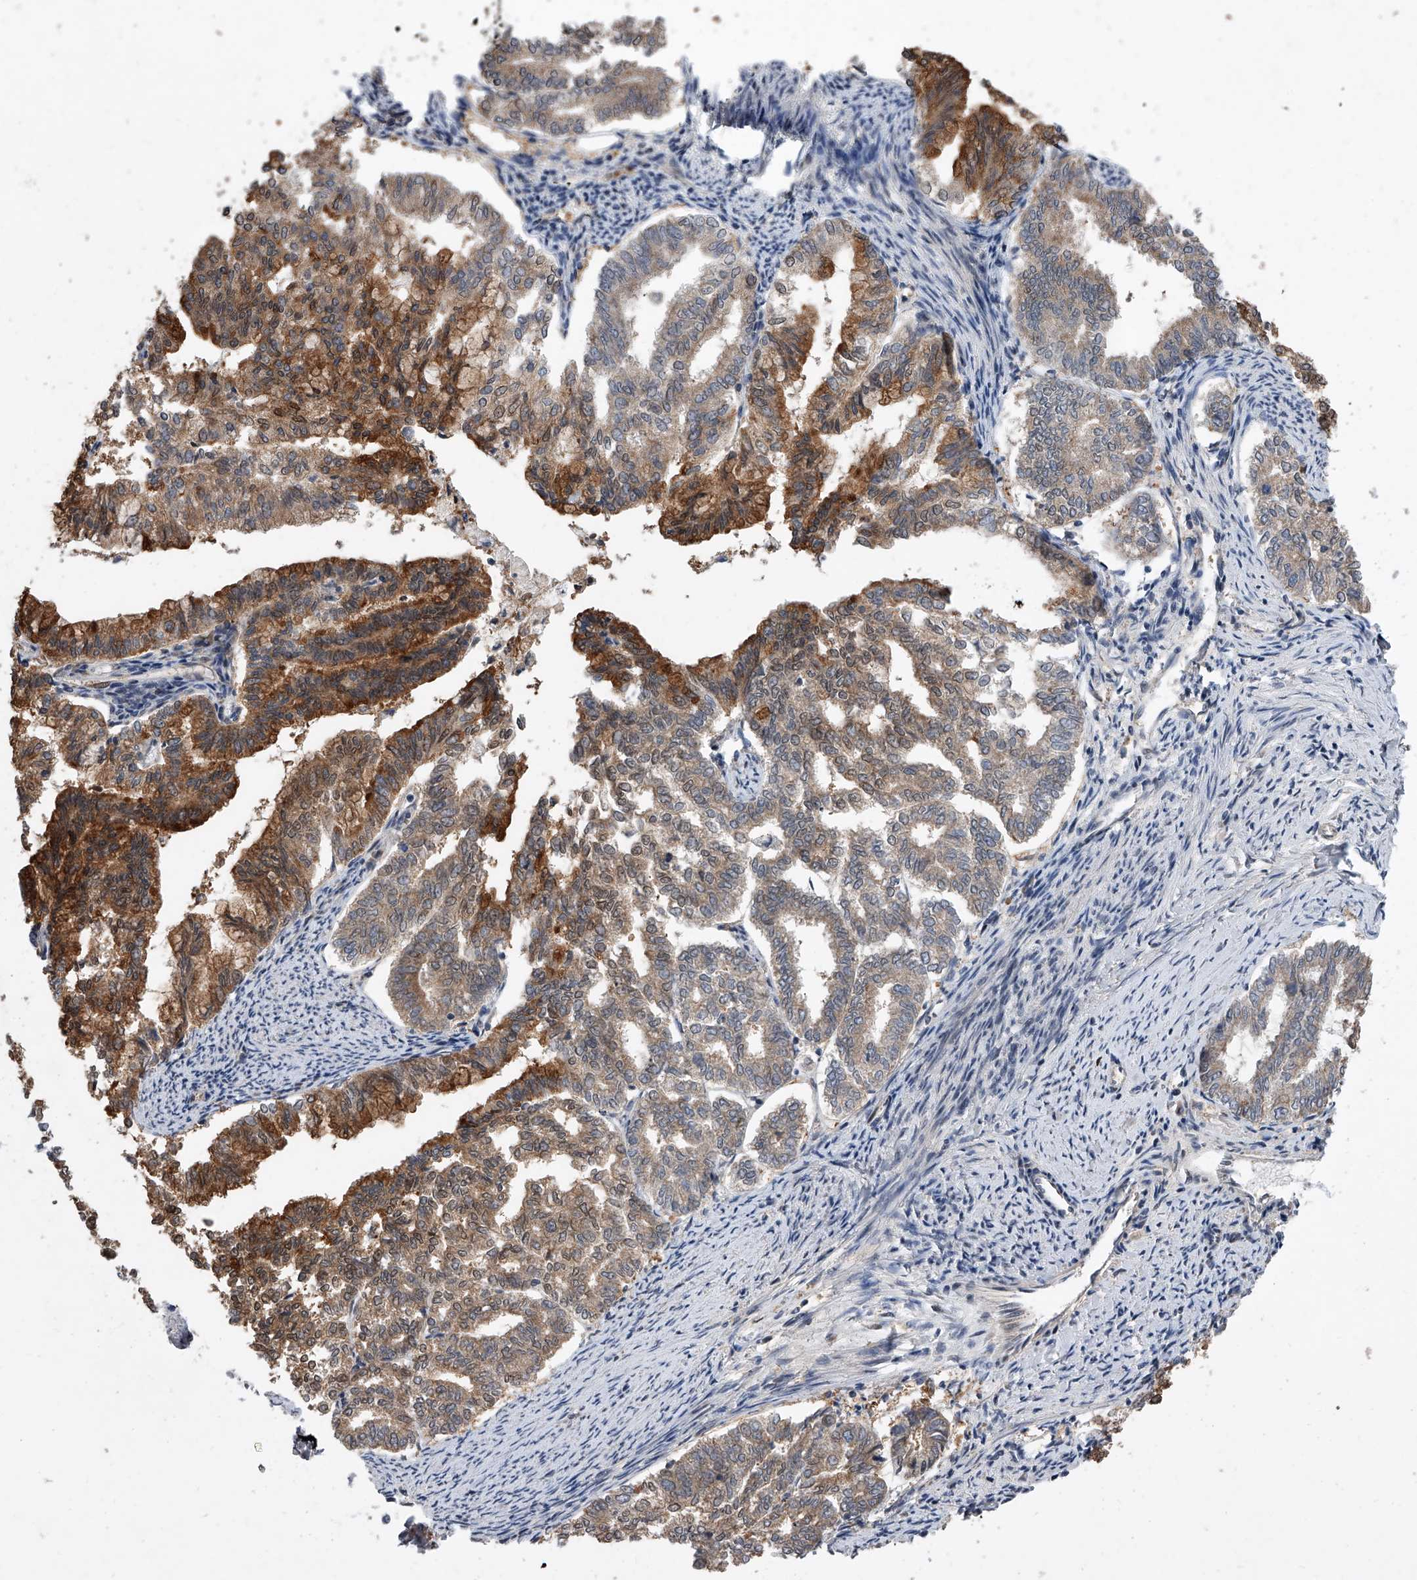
{"staining": {"intensity": "moderate", "quantity": ">75%", "location": "cytoplasmic/membranous"}, "tissue": "endometrial cancer", "cell_type": "Tumor cells", "image_type": "cancer", "snomed": [{"axis": "morphology", "description": "Adenocarcinoma, NOS"}, {"axis": "topography", "description": "Endometrium"}], "caption": "Immunohistochemistry (IHC) histopathology image of human endometrial cancer (adenocarcinoma) stained for a protein (brown), which demonstrates medium levels of moderate cytoplasmic/membranous positivity in approximately >75% of tumor cells.", "gene": "BHLHE23", "patient": {"sex": "female", "age": 79}}